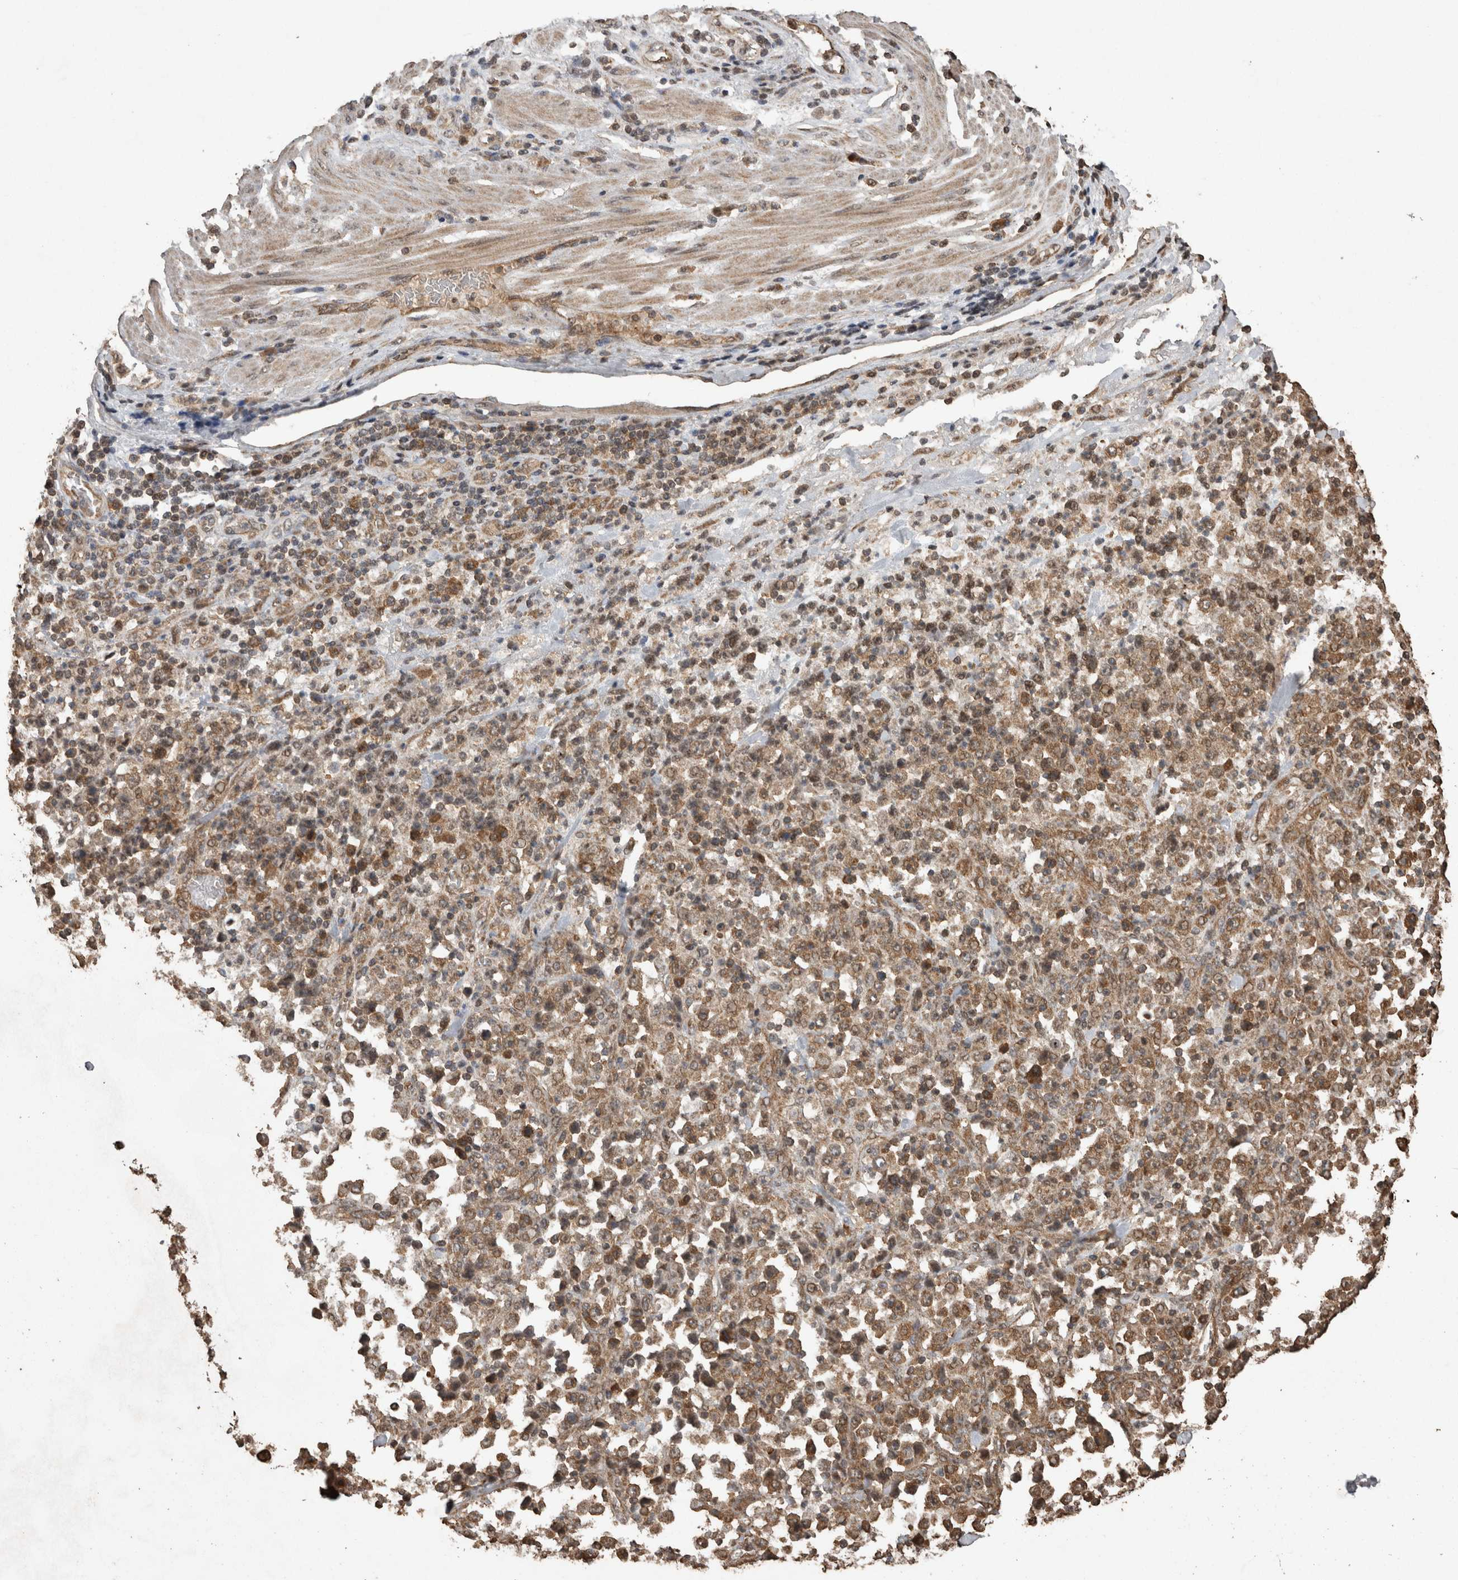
{"staining": {"intensity": "moderate", "quantity": ">75%", "location": "cytoplasmic/membranous"}, "tissue": "stomach cancer", "cell_type": "Tumor cells", "image_type": "cancer", "snomed": [{"axis": "morphology", "description": "Normal tissue, NOS"}, {"axis": "morphology", "description": "Adenocarcinoma, NOS"}, {"axis": "topography", "description": "Stomach, upper"}, {"axis": "topography", "description": "Stomach"}], "caption": "Moderate cytoplasmic/membranous protein staining is identified in approximately >75% of tumor cells in adenocarcinoma (stomach).", "gene": "PINK1", "patient": {"sex": "male", "age": 59}}